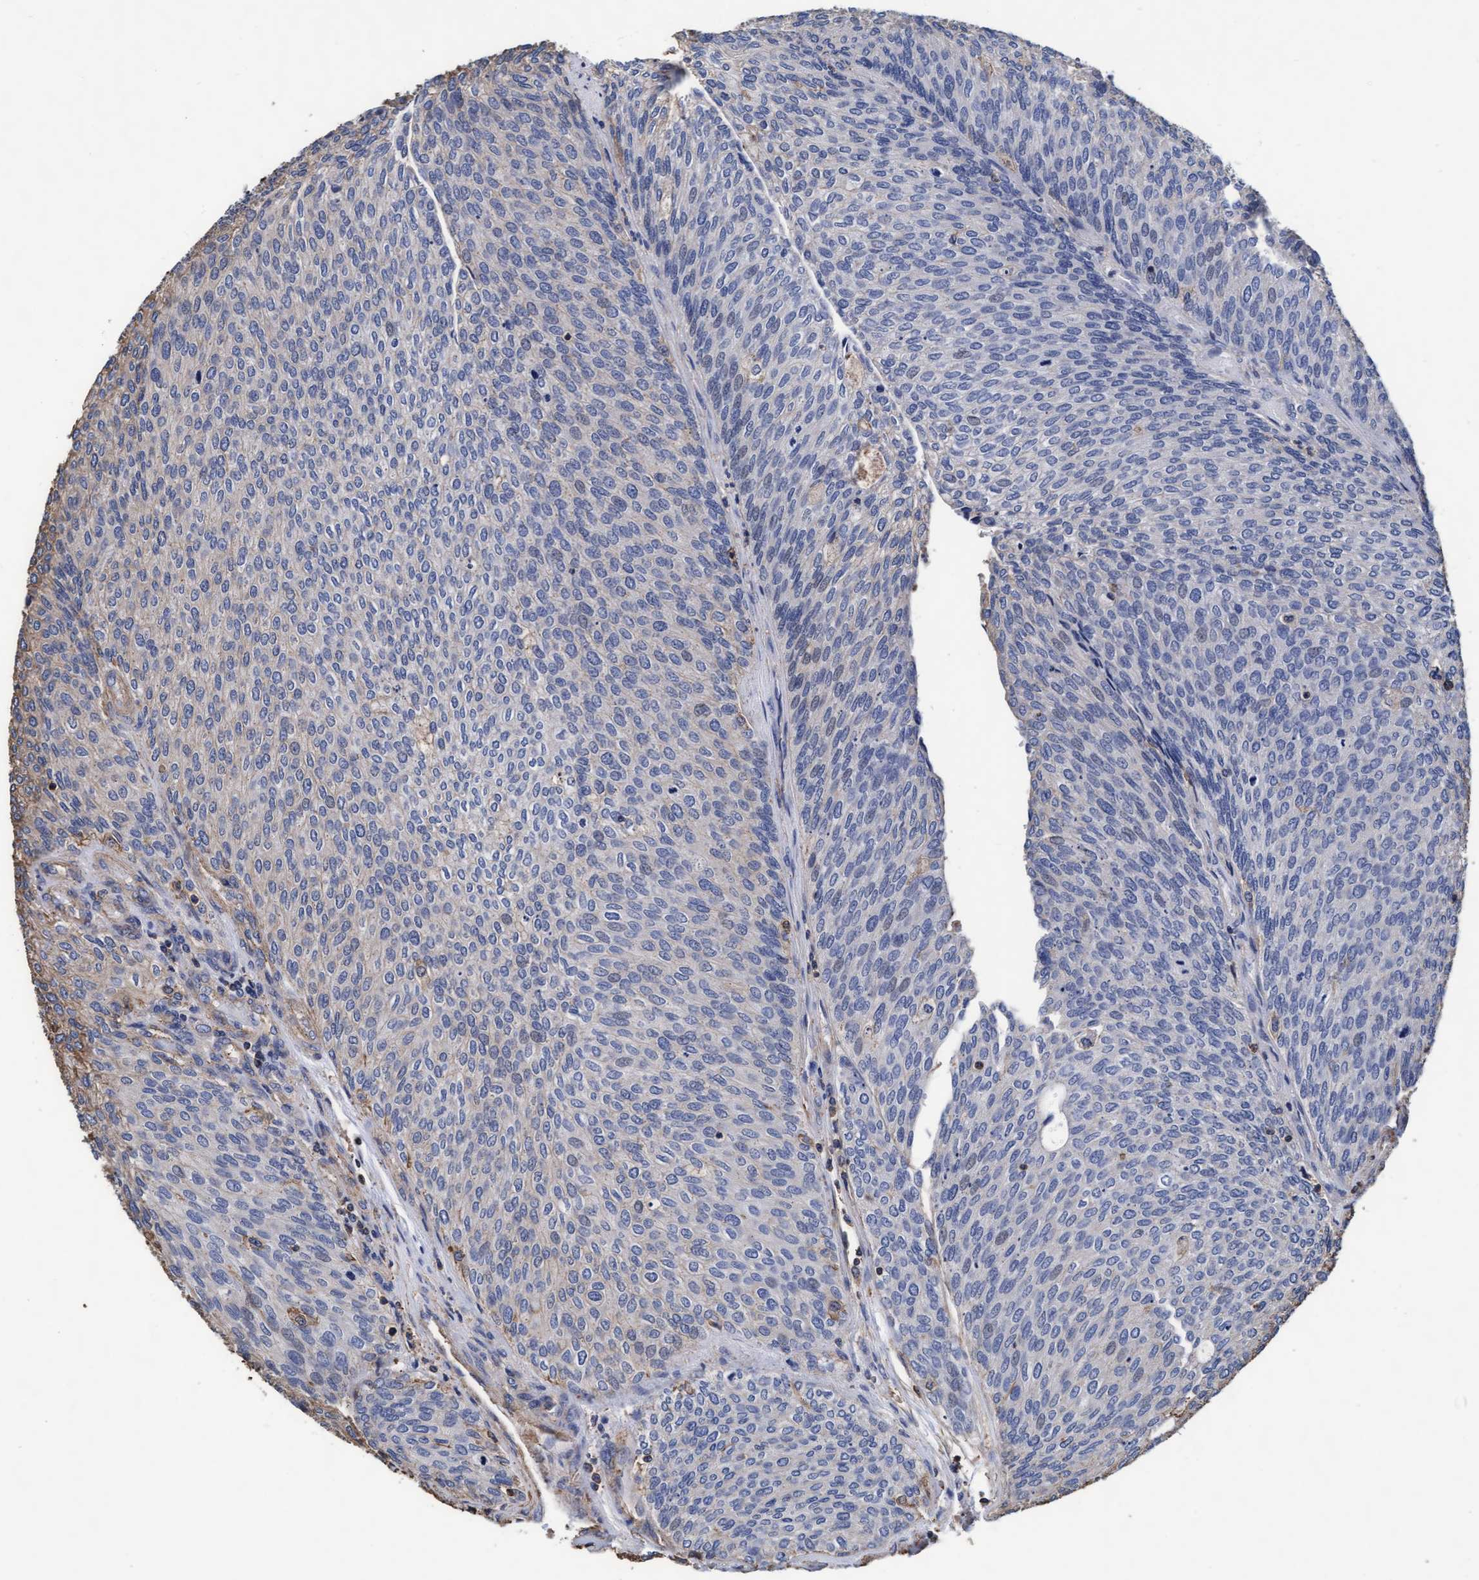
{"staining": {"intensity": "weak", "quantity": "<25%", "location": "cytoplasmic/membranous"}, "tissue": "urothelial cancer", "cell_type": "Tumor cells", "image_type": "cancer", "snomed": [{"axis": "morphology", "description": "Urothelial carcinoma, Low grade"}, {"axis": "topography", "description": "Urinary bladder"}], "caption": "Tumor cells show no significant protein expression in urothelial carcinoma (low-grade).", "gene": "GRHPR", "patient": {"sex": "female", "age": 79}}